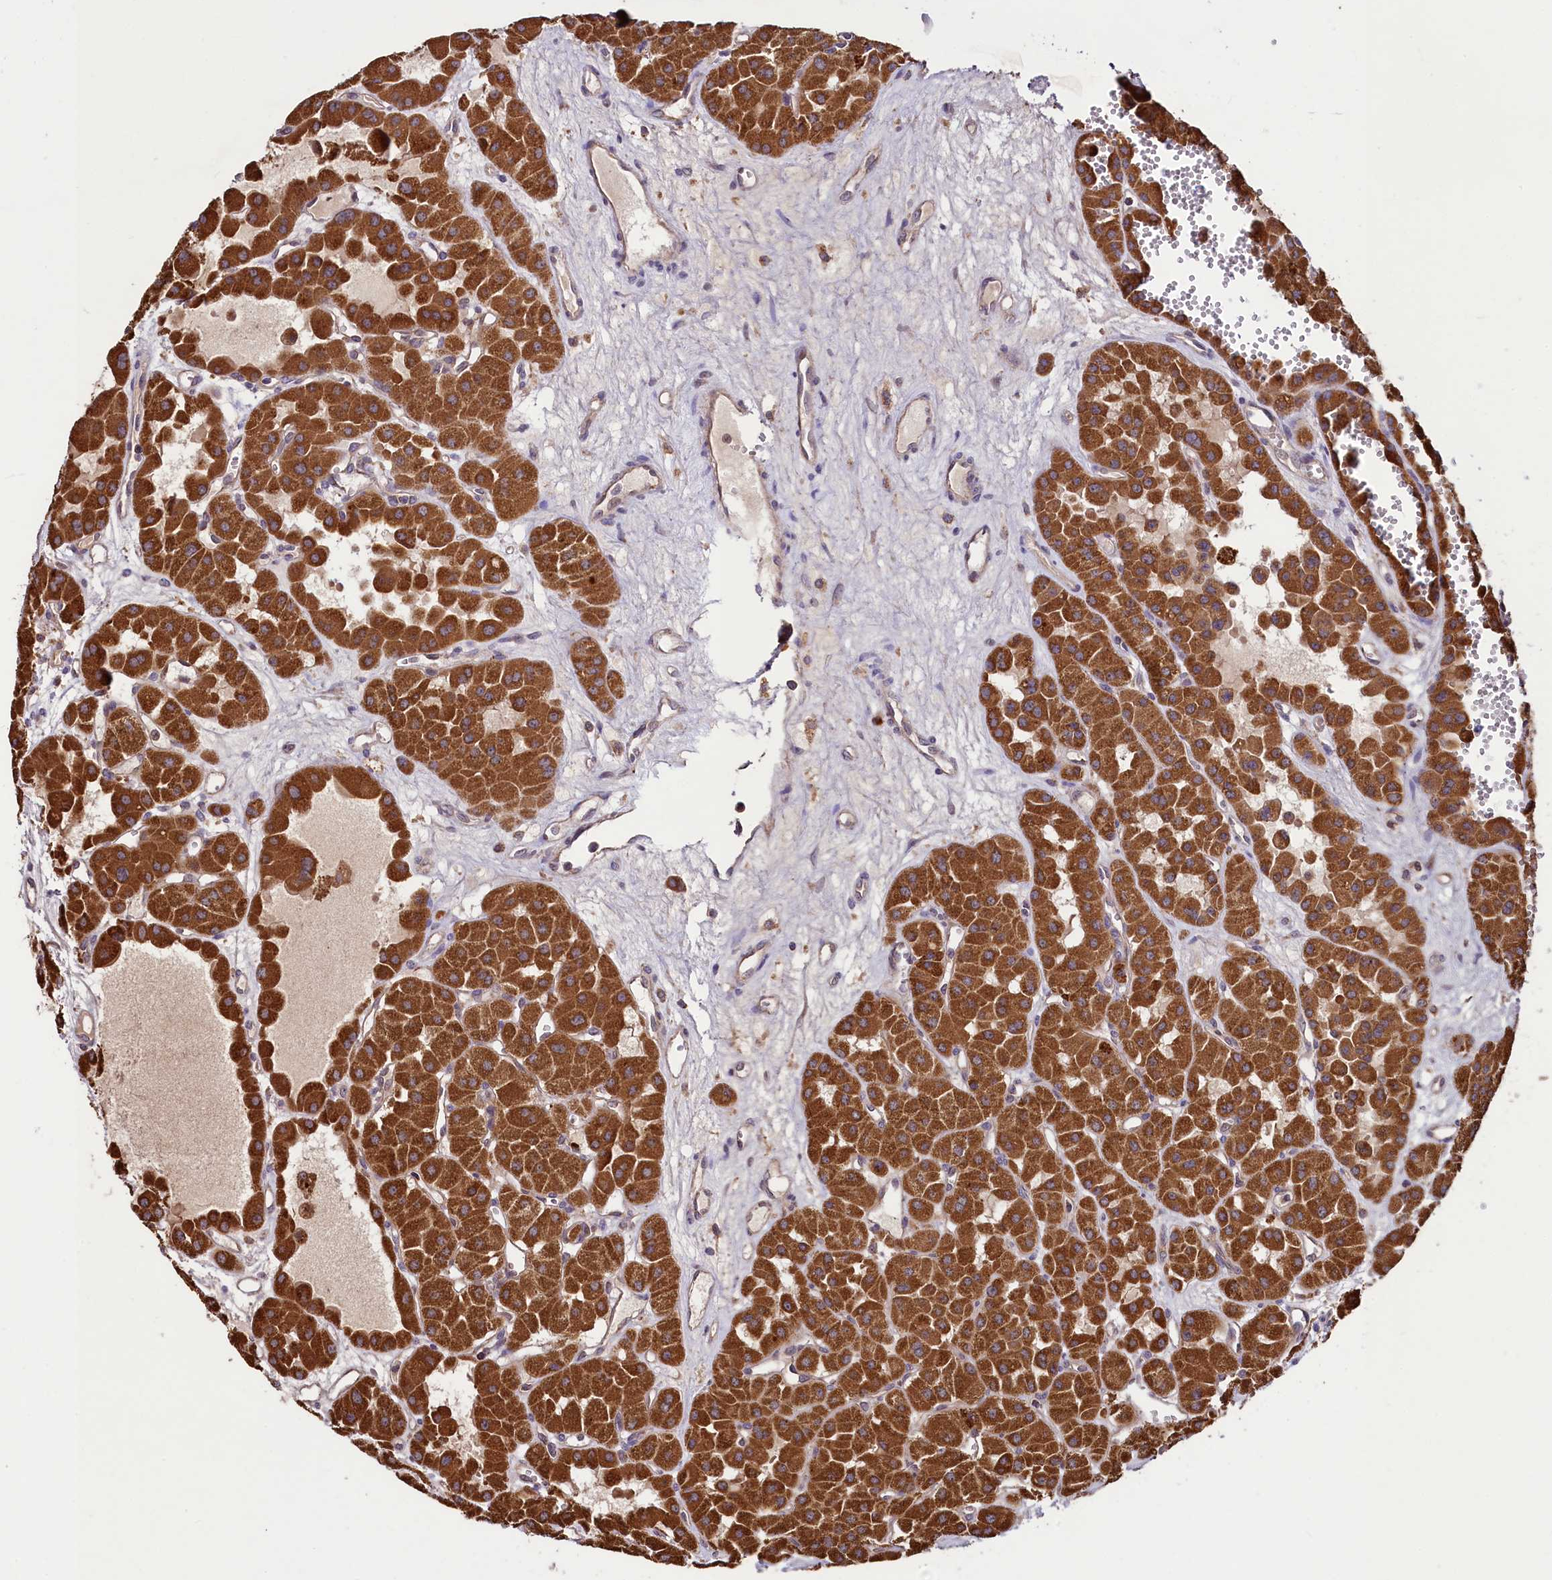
{"staining": {"intensity": "strong", "quantity": ">75%", "location": "cytoplasmic/membranous"}, "tissue": "renal cancer", "cell_type": "Tumor cells", "image_type": "cancer", "snomed": [{"axis": "morphology", "description": "Carcinoma, NOS"}, {"axis": "topography", "description": "Kidney"}], "caption": "Carcinoma (renal) stained for a protein (brown) displays strong cytoplasmic/membranous positive expression in approximately >75% of tumor cells.", "gene": "STARD5", "patient": {"sex": "female", "age": 75}}